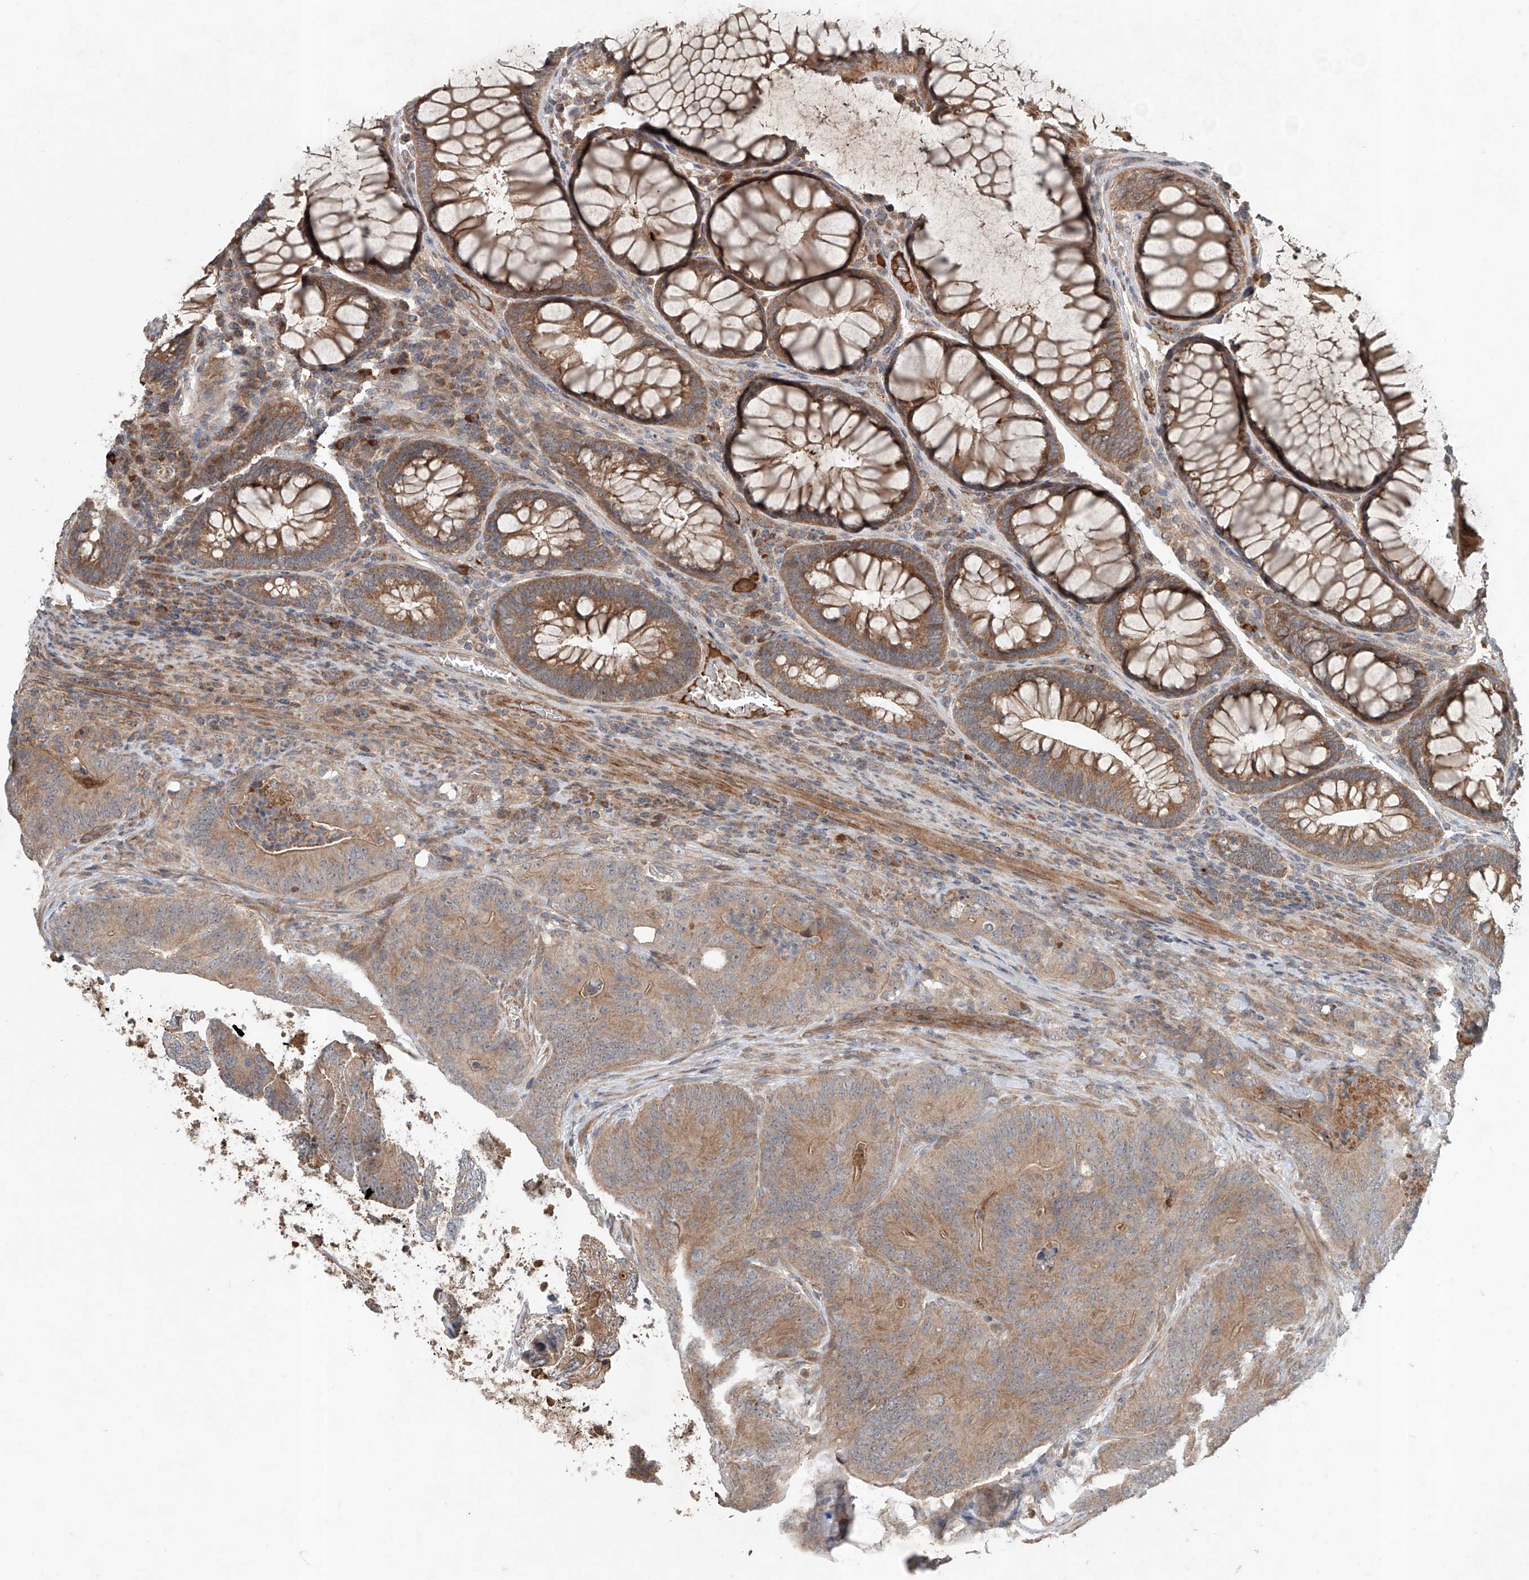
{"staining": {"intensity": "moderate", "quantity": ">75%", "location": "cytoplasmic/membranous"}, "tissue": "colorectal cancer", "cell_type": "Tumor cells", "image_type": "cancer", "snomed": [{"axis": "morphology", "description": "Normal tissue, NOS"}, {"axis": "topography", "description": "Colon"}], "caption": "This is a photomicrograph of immunohistochemistry staining of colorectal cancer, which shows moderate expression in the cytoplasmic/membranous of tumor cells.", "gene": "ADAM23", "patient": {"sex": "female", "age": 82}}